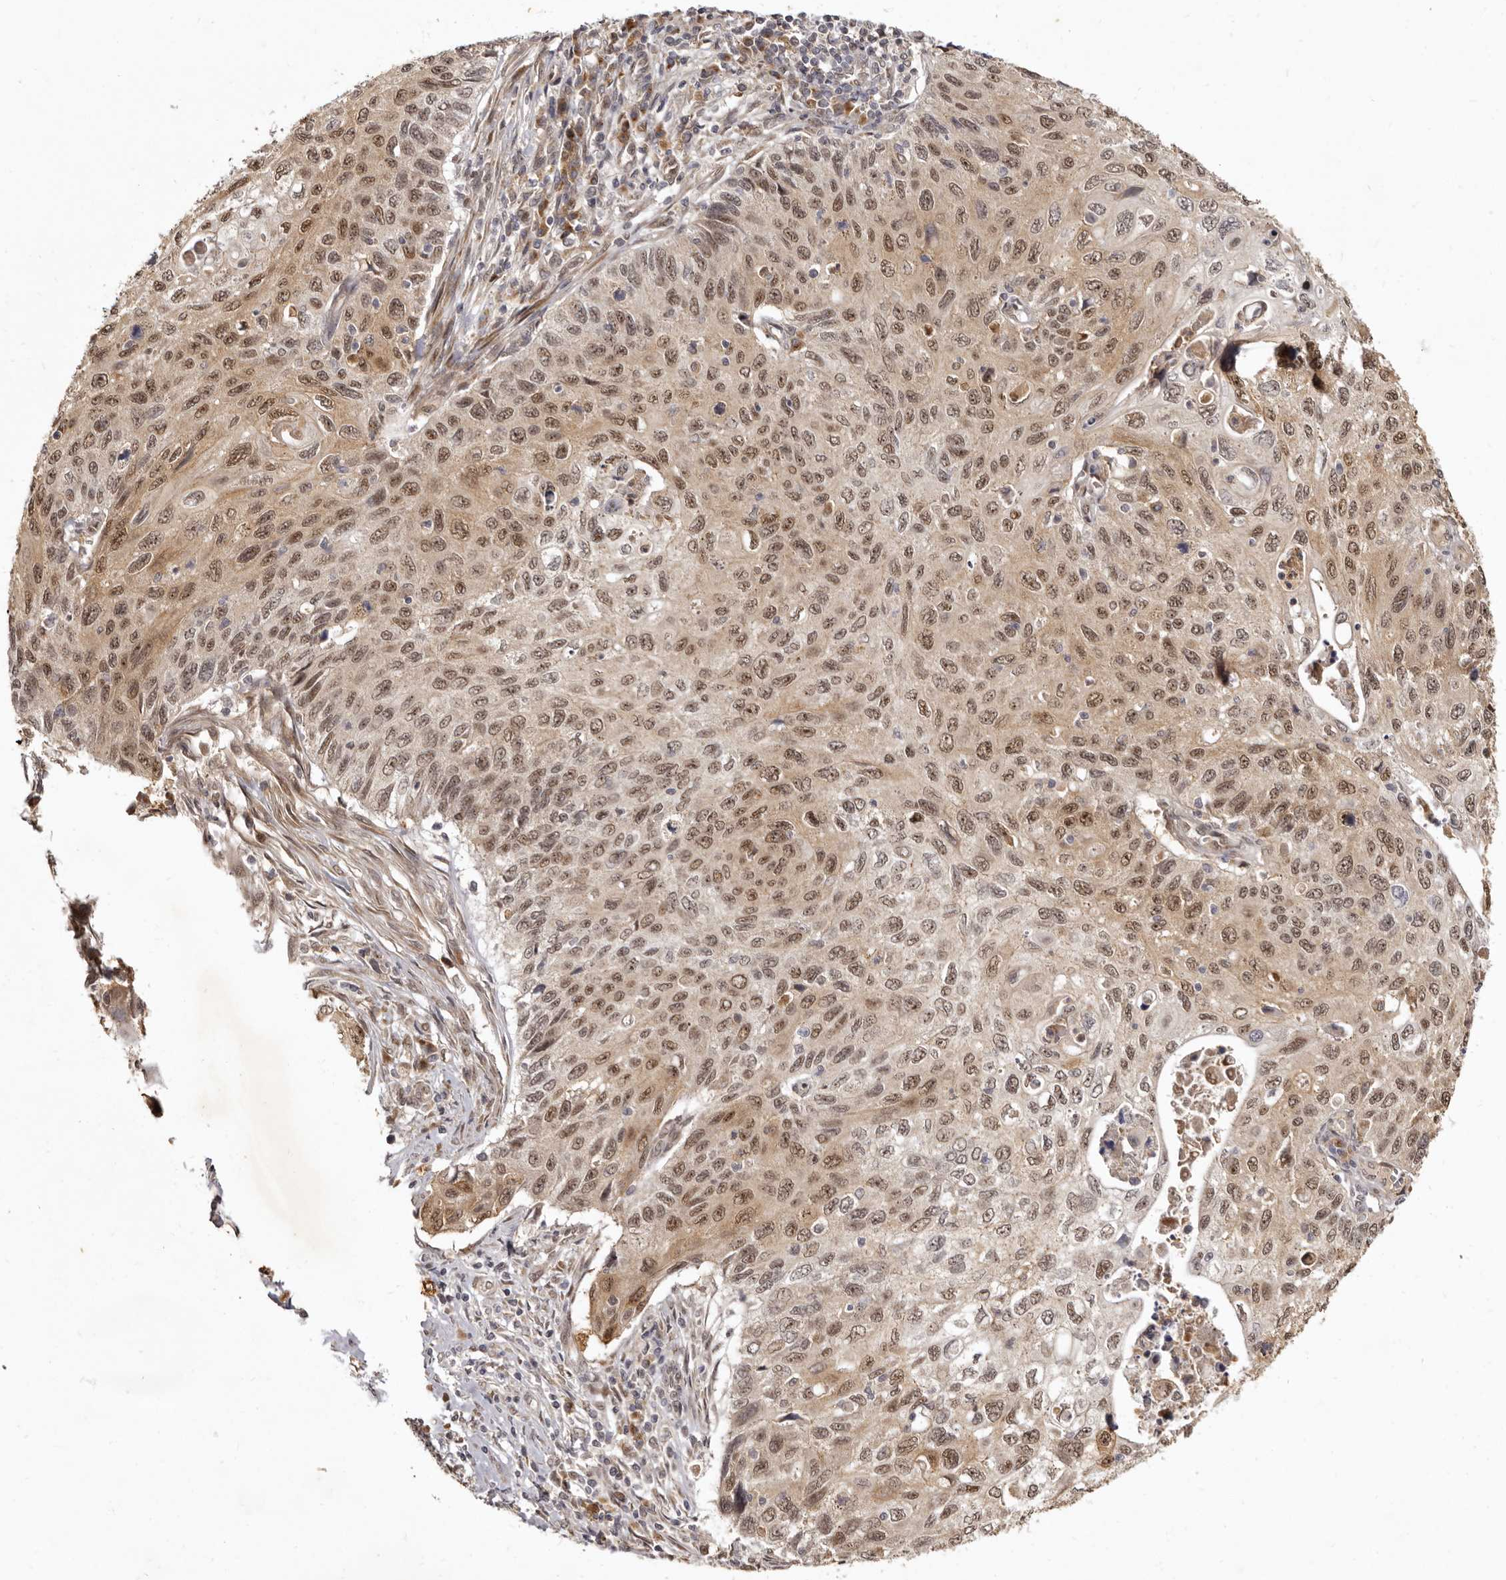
{"staining": {"intensity": "moderate", "quantity": ">75%", "location": "cytoplasmic/membranous,nuclear"}, "tissue": "cervical cancer", "cell_type": "Tumor cells", "image_type": "cancer", "snomed": [{"axis": "morphology", "description": "Squamous cell carcinoma, NOS"}, {"axis": "topography", "description": "Cervix"}], "caption": "Immunohistochemical staining of human cervical cancer (squamous cell carcinoma) demonstrates medium levels of moderate cytoplasmic/membranous and nuclear protein positivity in about >75% of tumor cells. (Brightfield microscopy of DAB IHC at high magnification).", "gene": "ZNF326", "patient": {"sex": "female", "age": 70}}